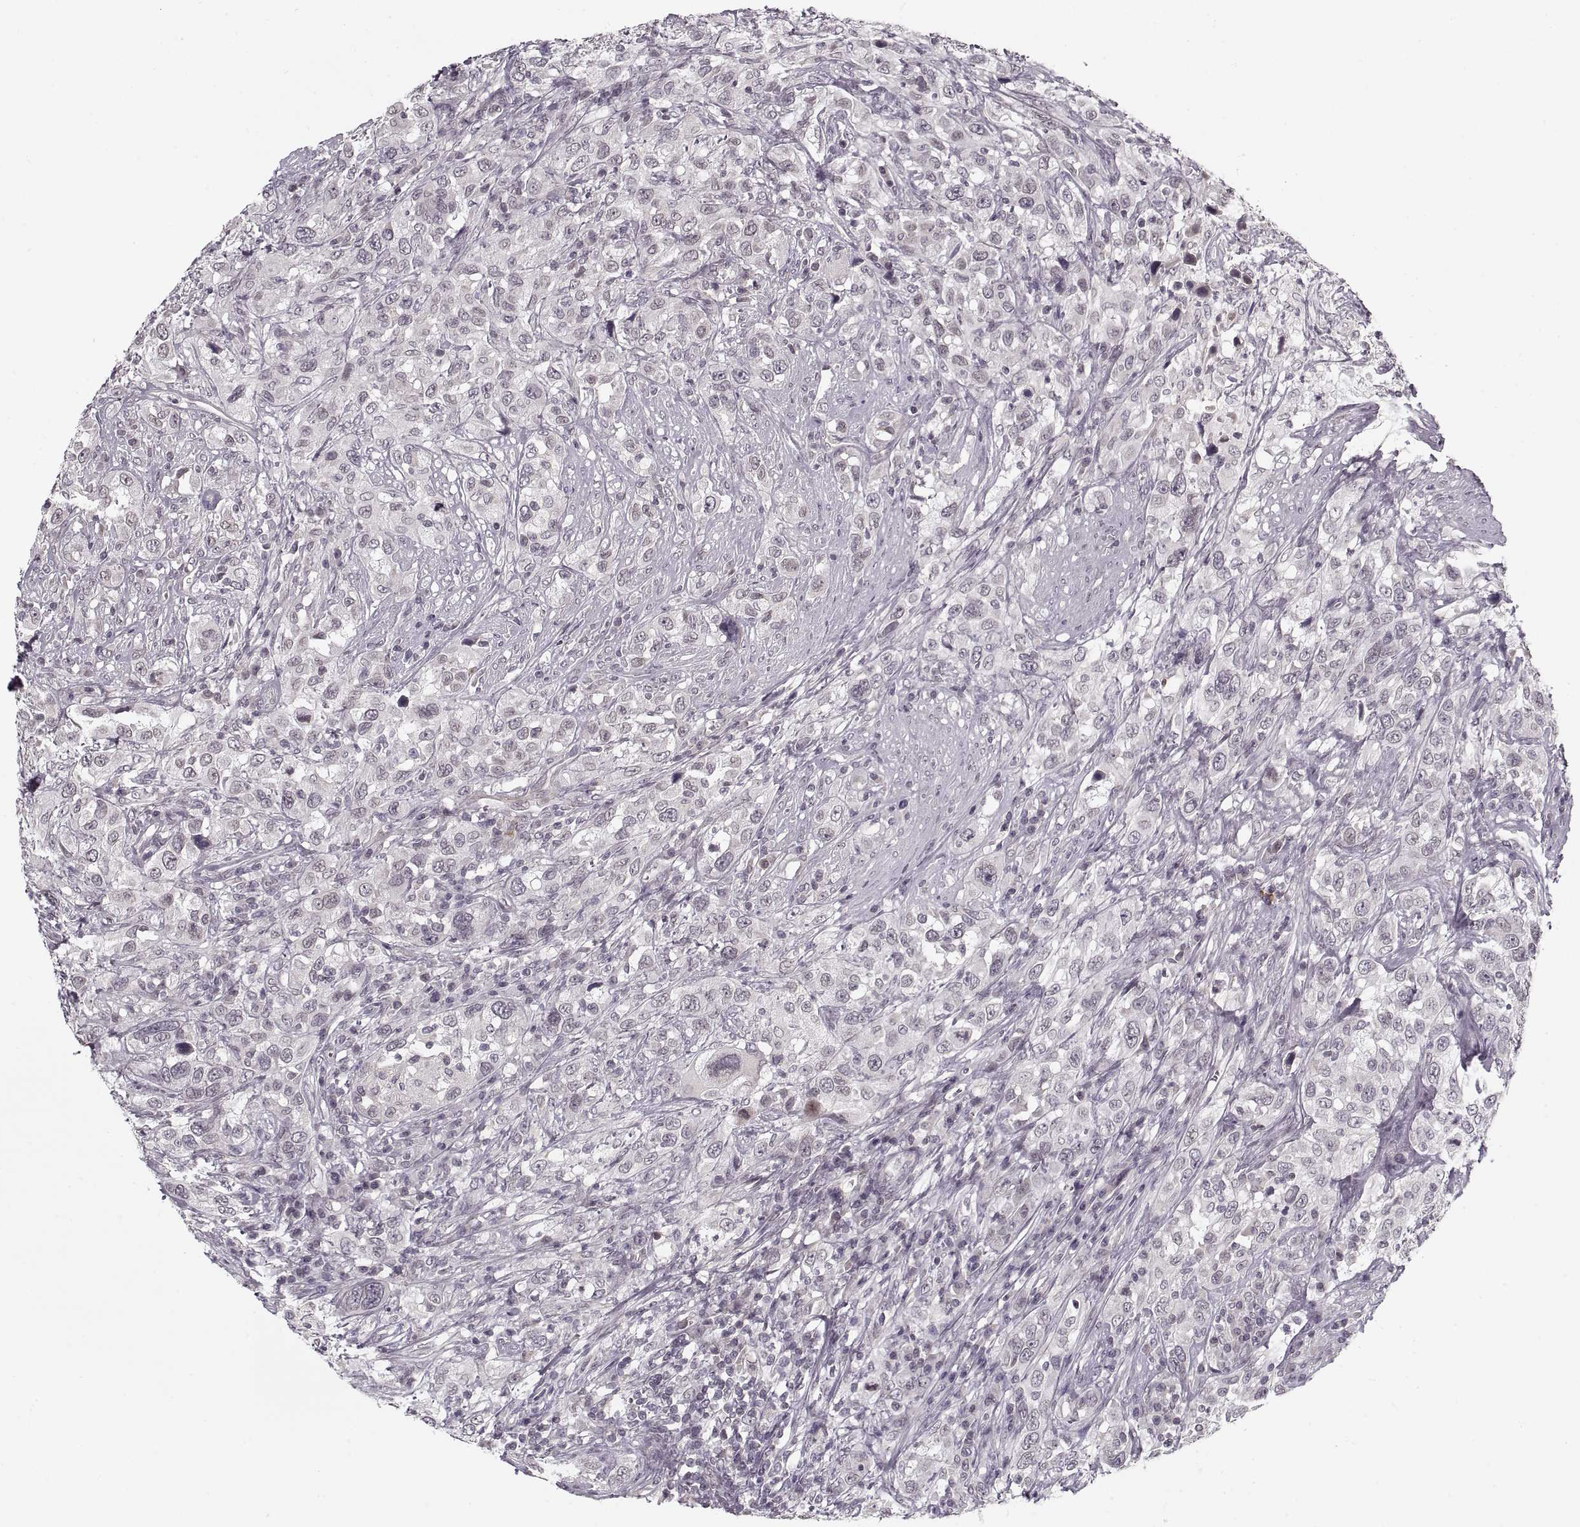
{"staining": {"intensity": "negative", "quantity": "none", "location": "none"}, "tissue": "urothelial cancer", "cell_type": "Tumor cells", "image_type": "cancer", "snomed": [{"axis": "morphology", "description": "Urothelial carcinoma, NOS"}, {"axis": "morphology", "description": "Urothelial carcinoma, High grade"}, {"axis": "topography", "description": "Urinary bladder"}], "caption": "Tumor cells show no significant protein staining in urothelial cancer.", "gene": "ASIC3", "patient": {"sex": "female", "age": 64}}